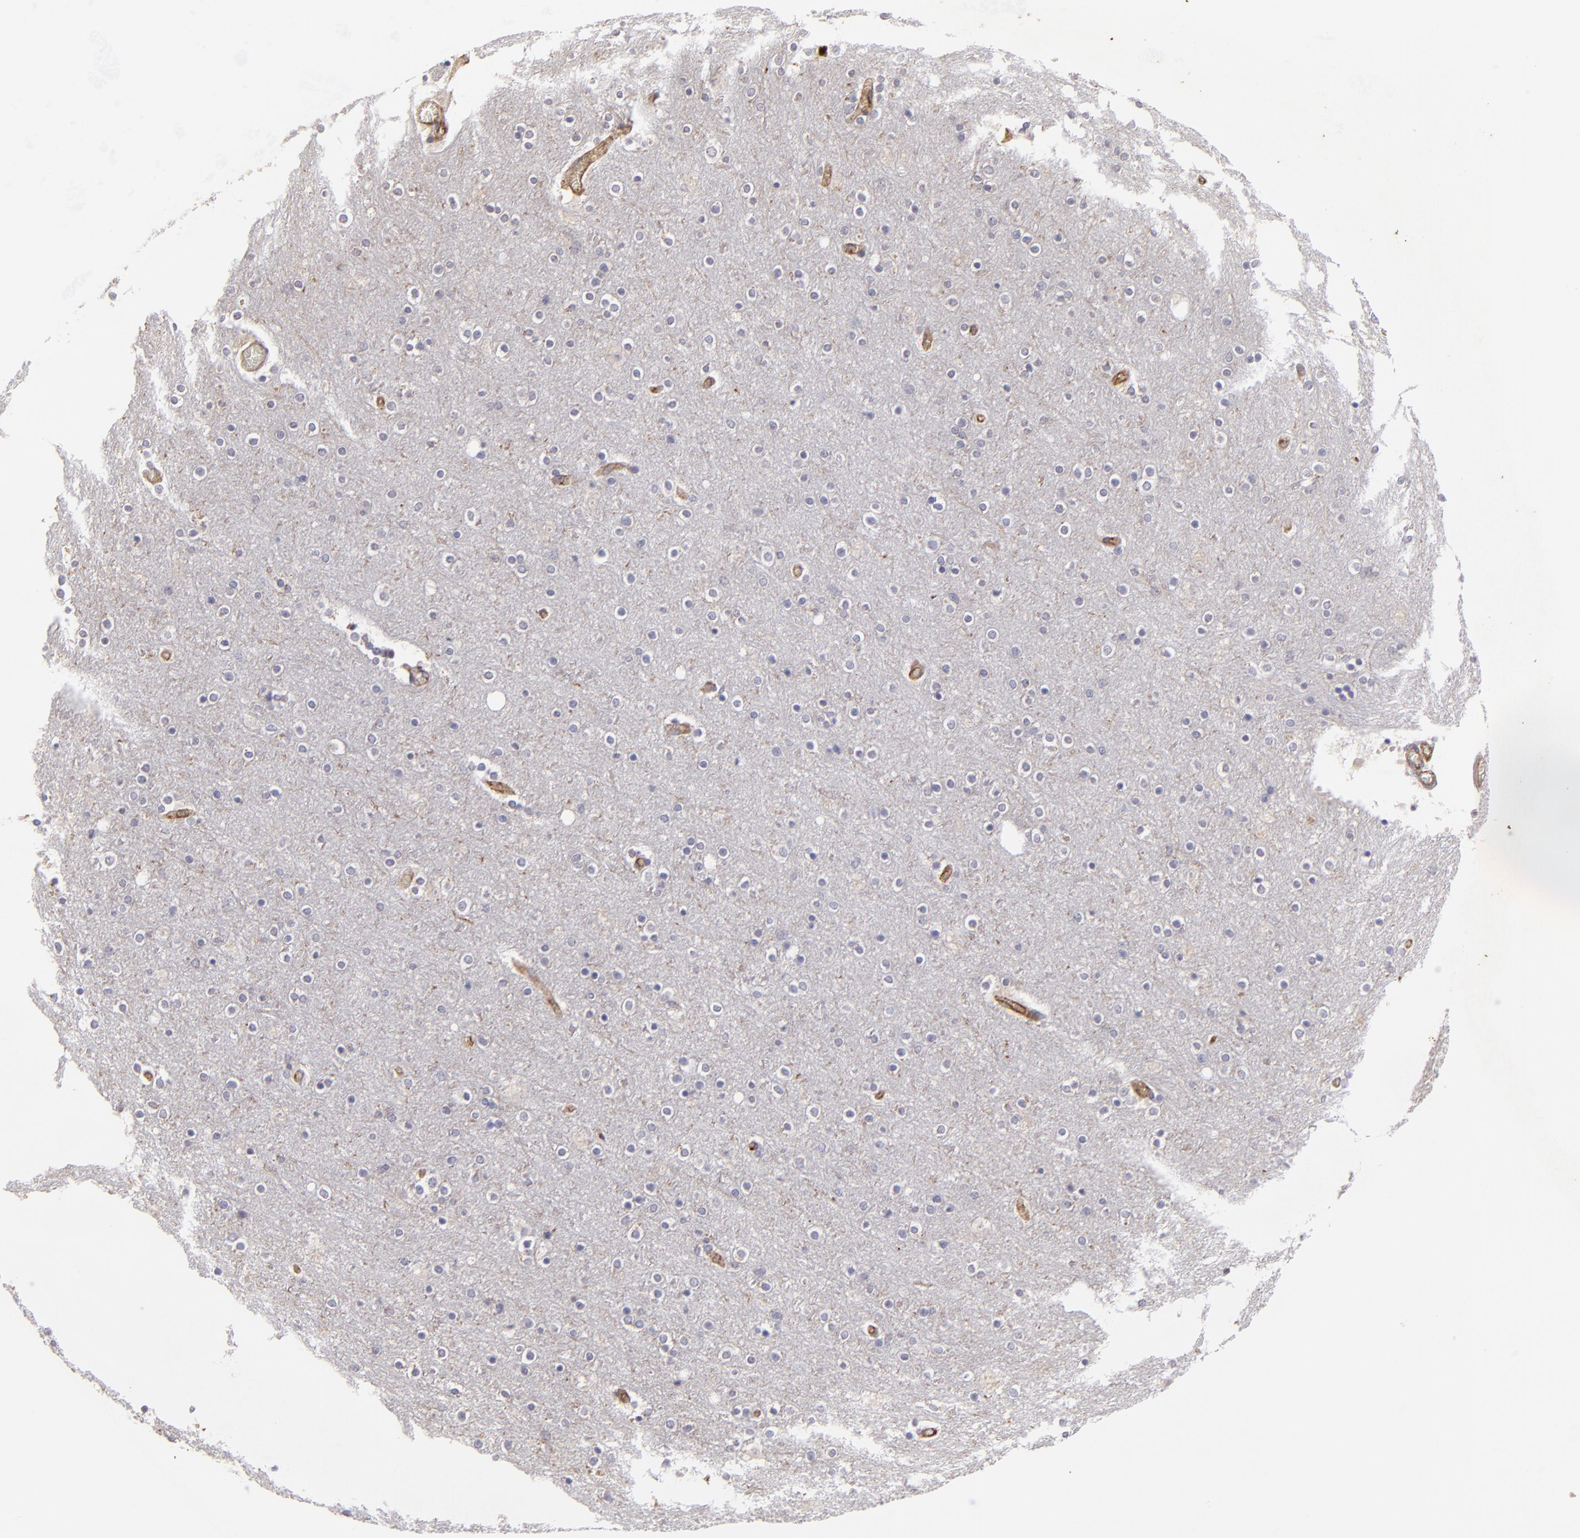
{"staining": {"intensity": "moderate", "quantity": ">75%", "location": "cytoplasmic/membranous"}, "tissue": "cerebral cortex", "cell_type": "Endothelial cells", "image_type": "normal", "snomed": [{"axis": "morphology", "description": "Normal tissue, NOS"}, {"axis": "topography", "description": "Cerebral cortex"}], "caption": "Cerebral cortex was stained to show a protein in brown. There is medium levels of moderate cytoplasmic/membranous staining in approximately >75% of endothelial cells. (DAB (3,3'-diaminobenzidine) IHC with brightfield microscopy, high magnification).", "gene": "DYSF", "patient": {"sex": "female", "age": 54}}